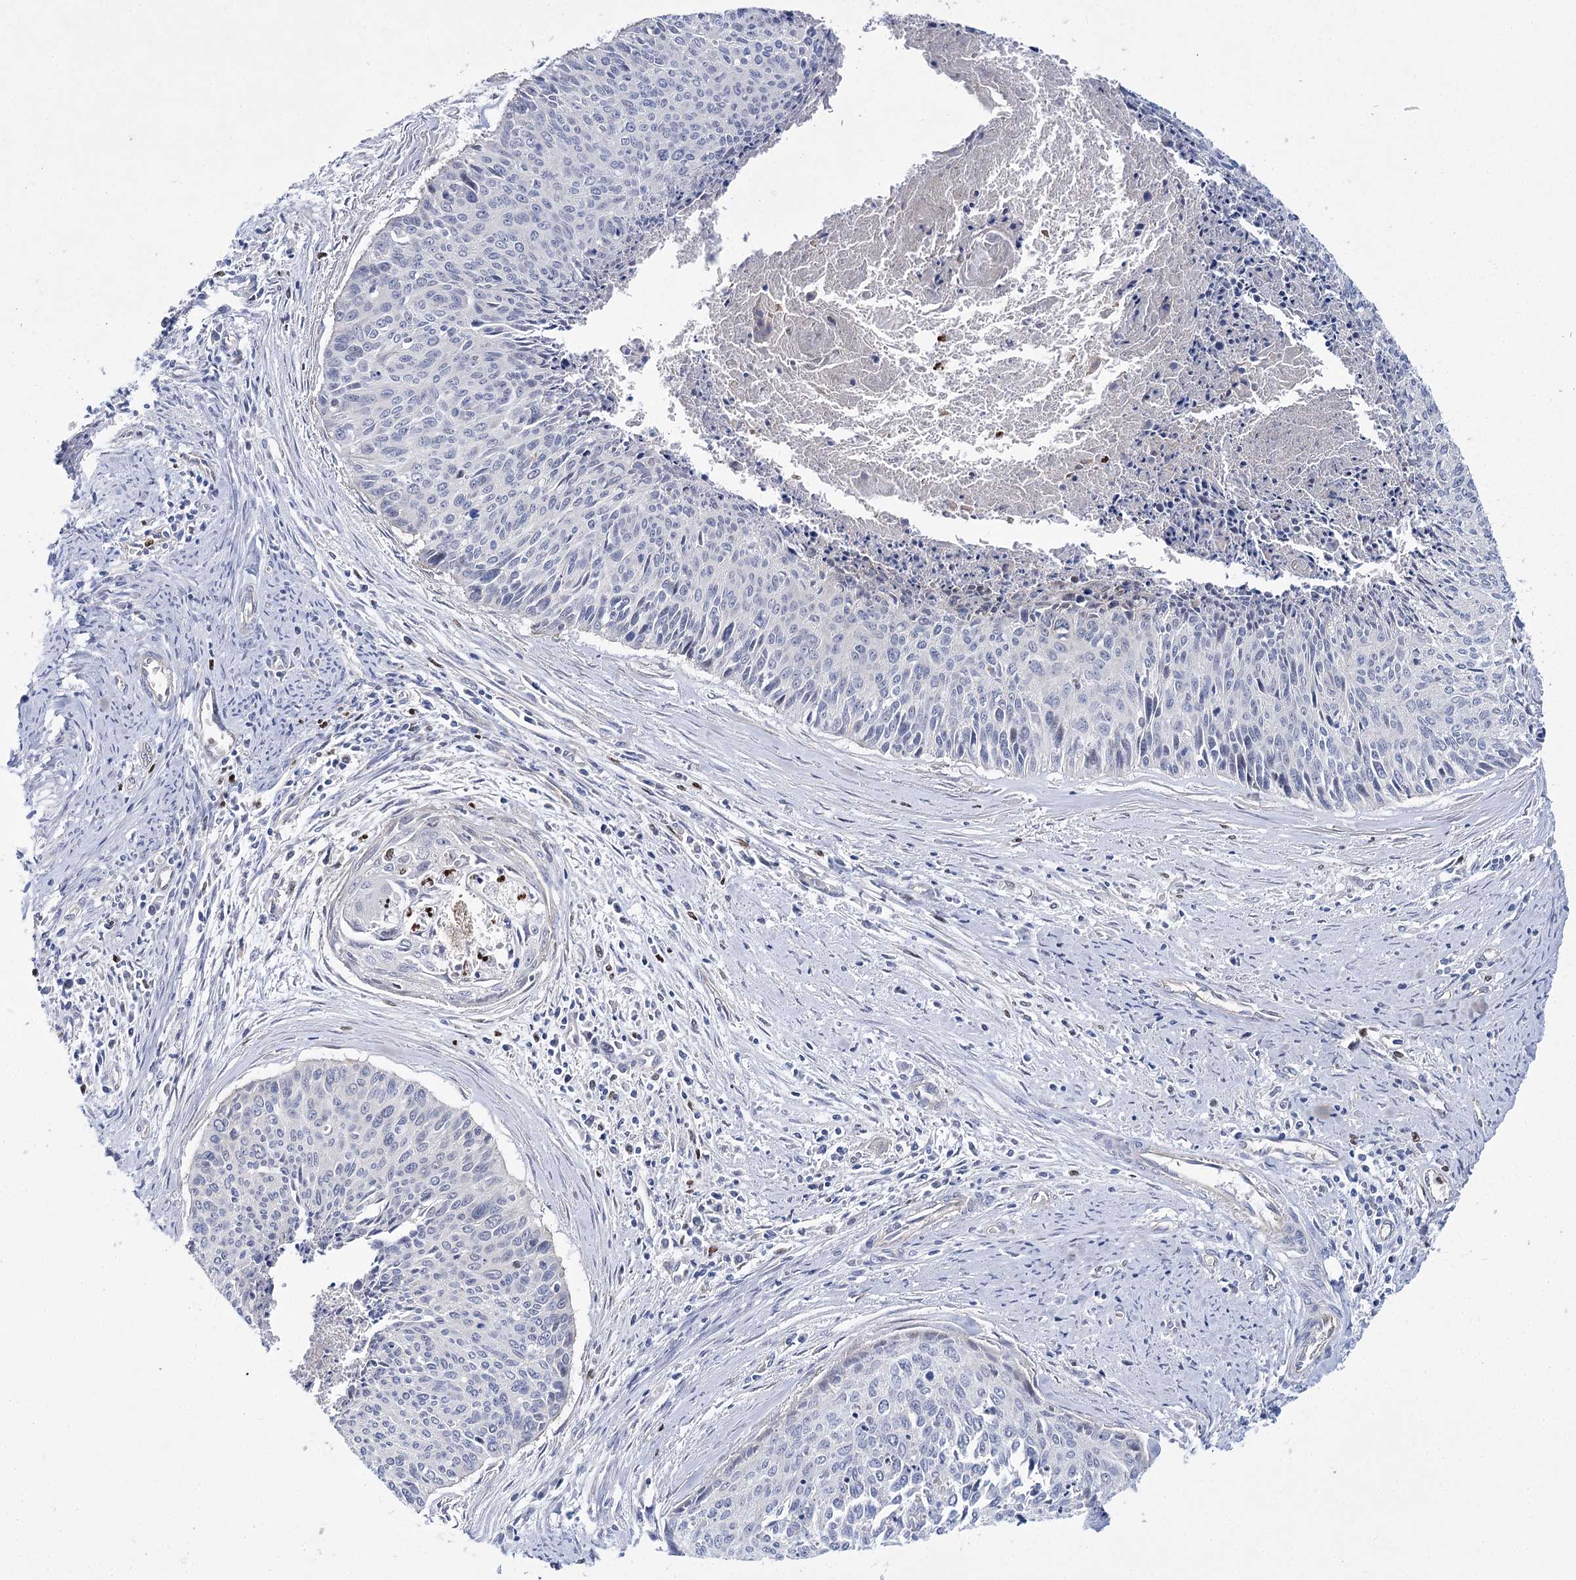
{"staining": {"intensity": "negative", "quantity": "none", "location": "none"}, "tissue": "cervical cancer", "cell_type": "Tumor cells", "image_type": "cancer", "snomed": [{"axis": "morphology", "description": "Squamous cell carcinoma, NOS"}, {"axis": "topography", "description": "Cervix"}], "caption": "Immunohistochemistry of squamous cell carcinoma (cervical) shows no staining in tumor cells.", "gene": "THAP6", "patient": {"sex": "female", "age": 55}}